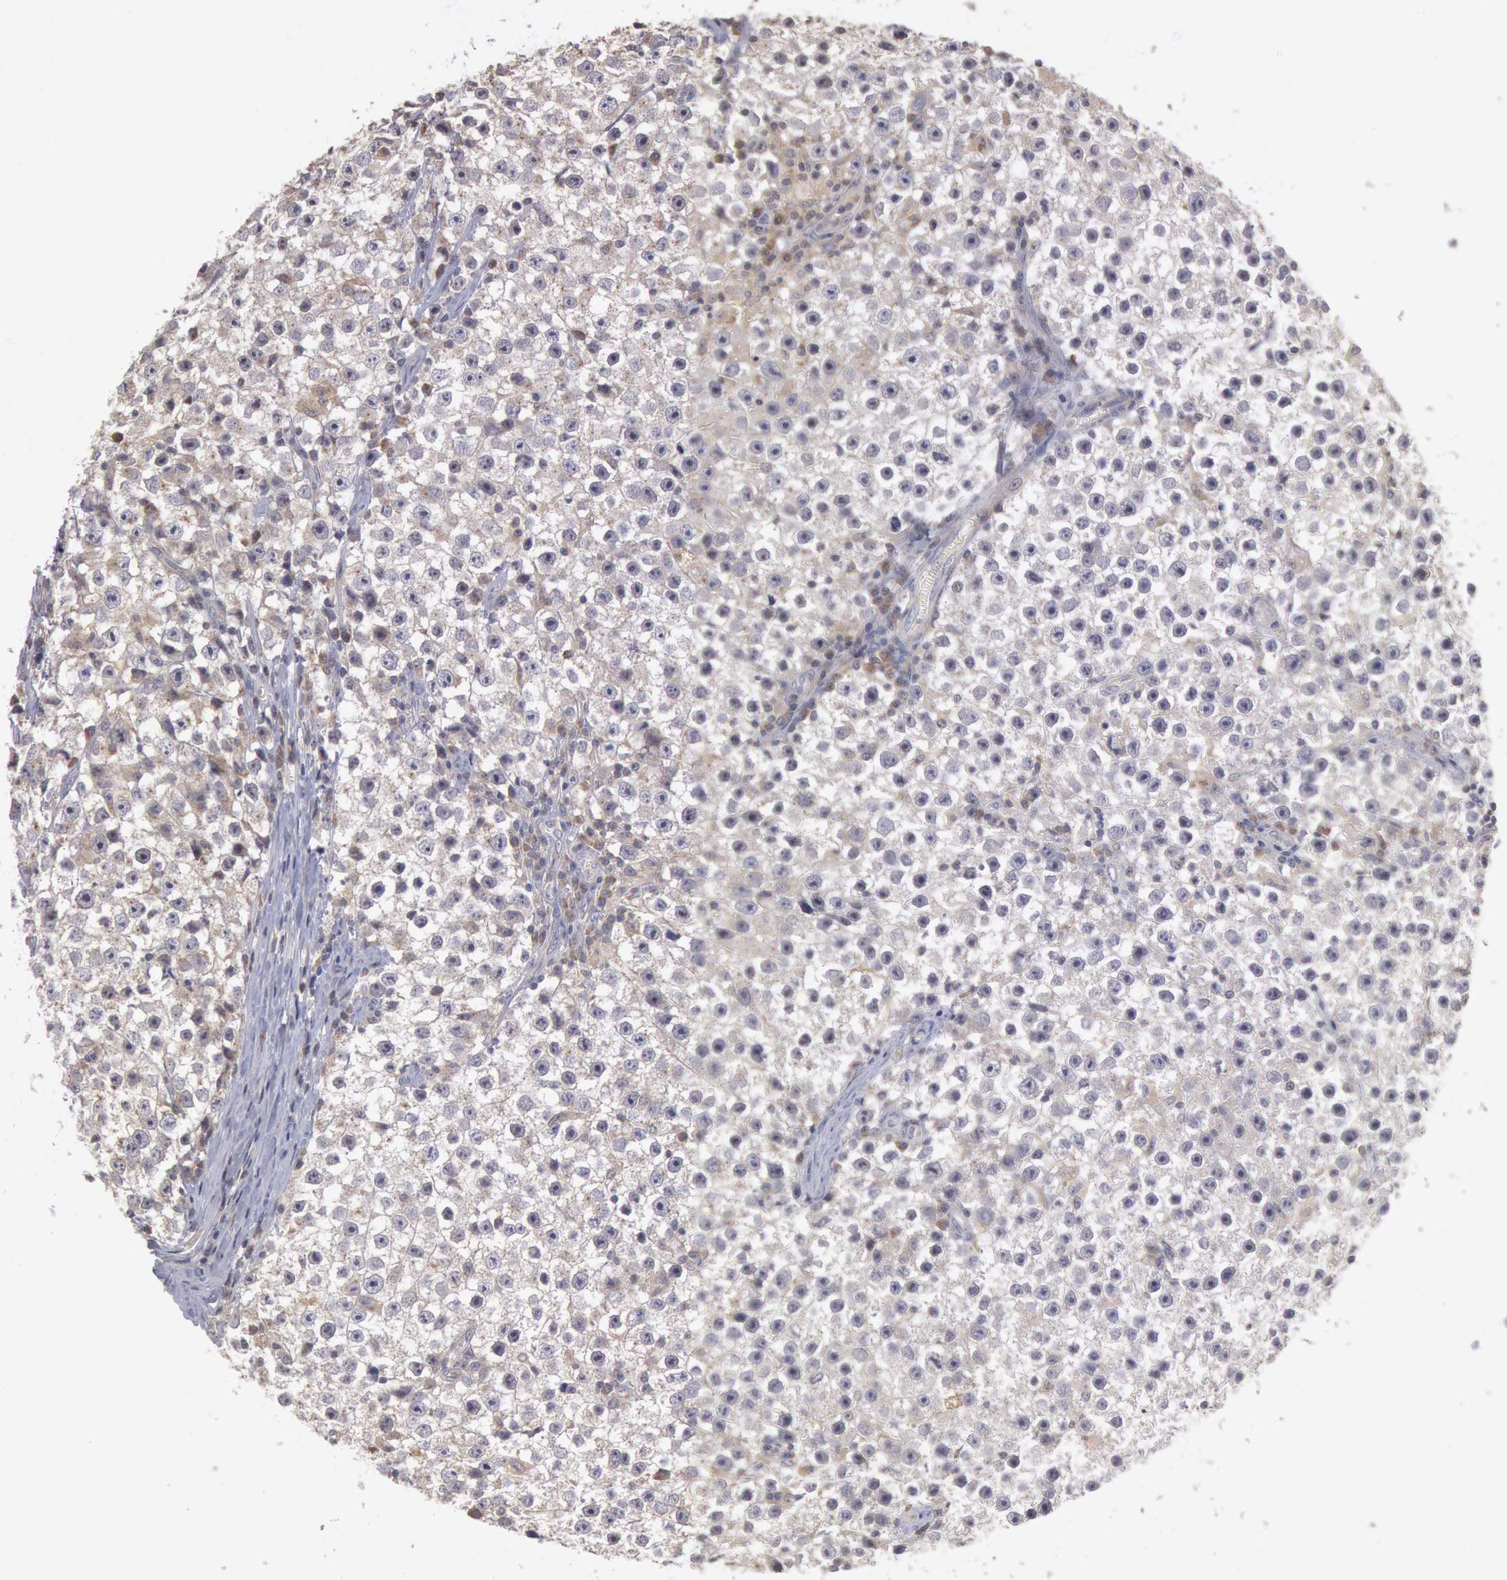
{"staining": {"intensity": "weak", "quantity": "<25%", "location": "cytoplasmic/membranous"}, "tissue": "testis cancer", "cell_type": "Tumor cells", "image_type": "cancer", "snomed": [{"axis": "morphology", "description": "Seminoma, NOS"}, {"axis": "topography", "description": "Testis"}], "caption": "Immunohistochemistry (IHC) of human seminoma (testis) demonstrates no staining in tumor cells. (DAB immunohistochemistry with hematoxylin counter stain).", "gene": "PLA2G6", "patient": {"sex": "male", "age": 35}}